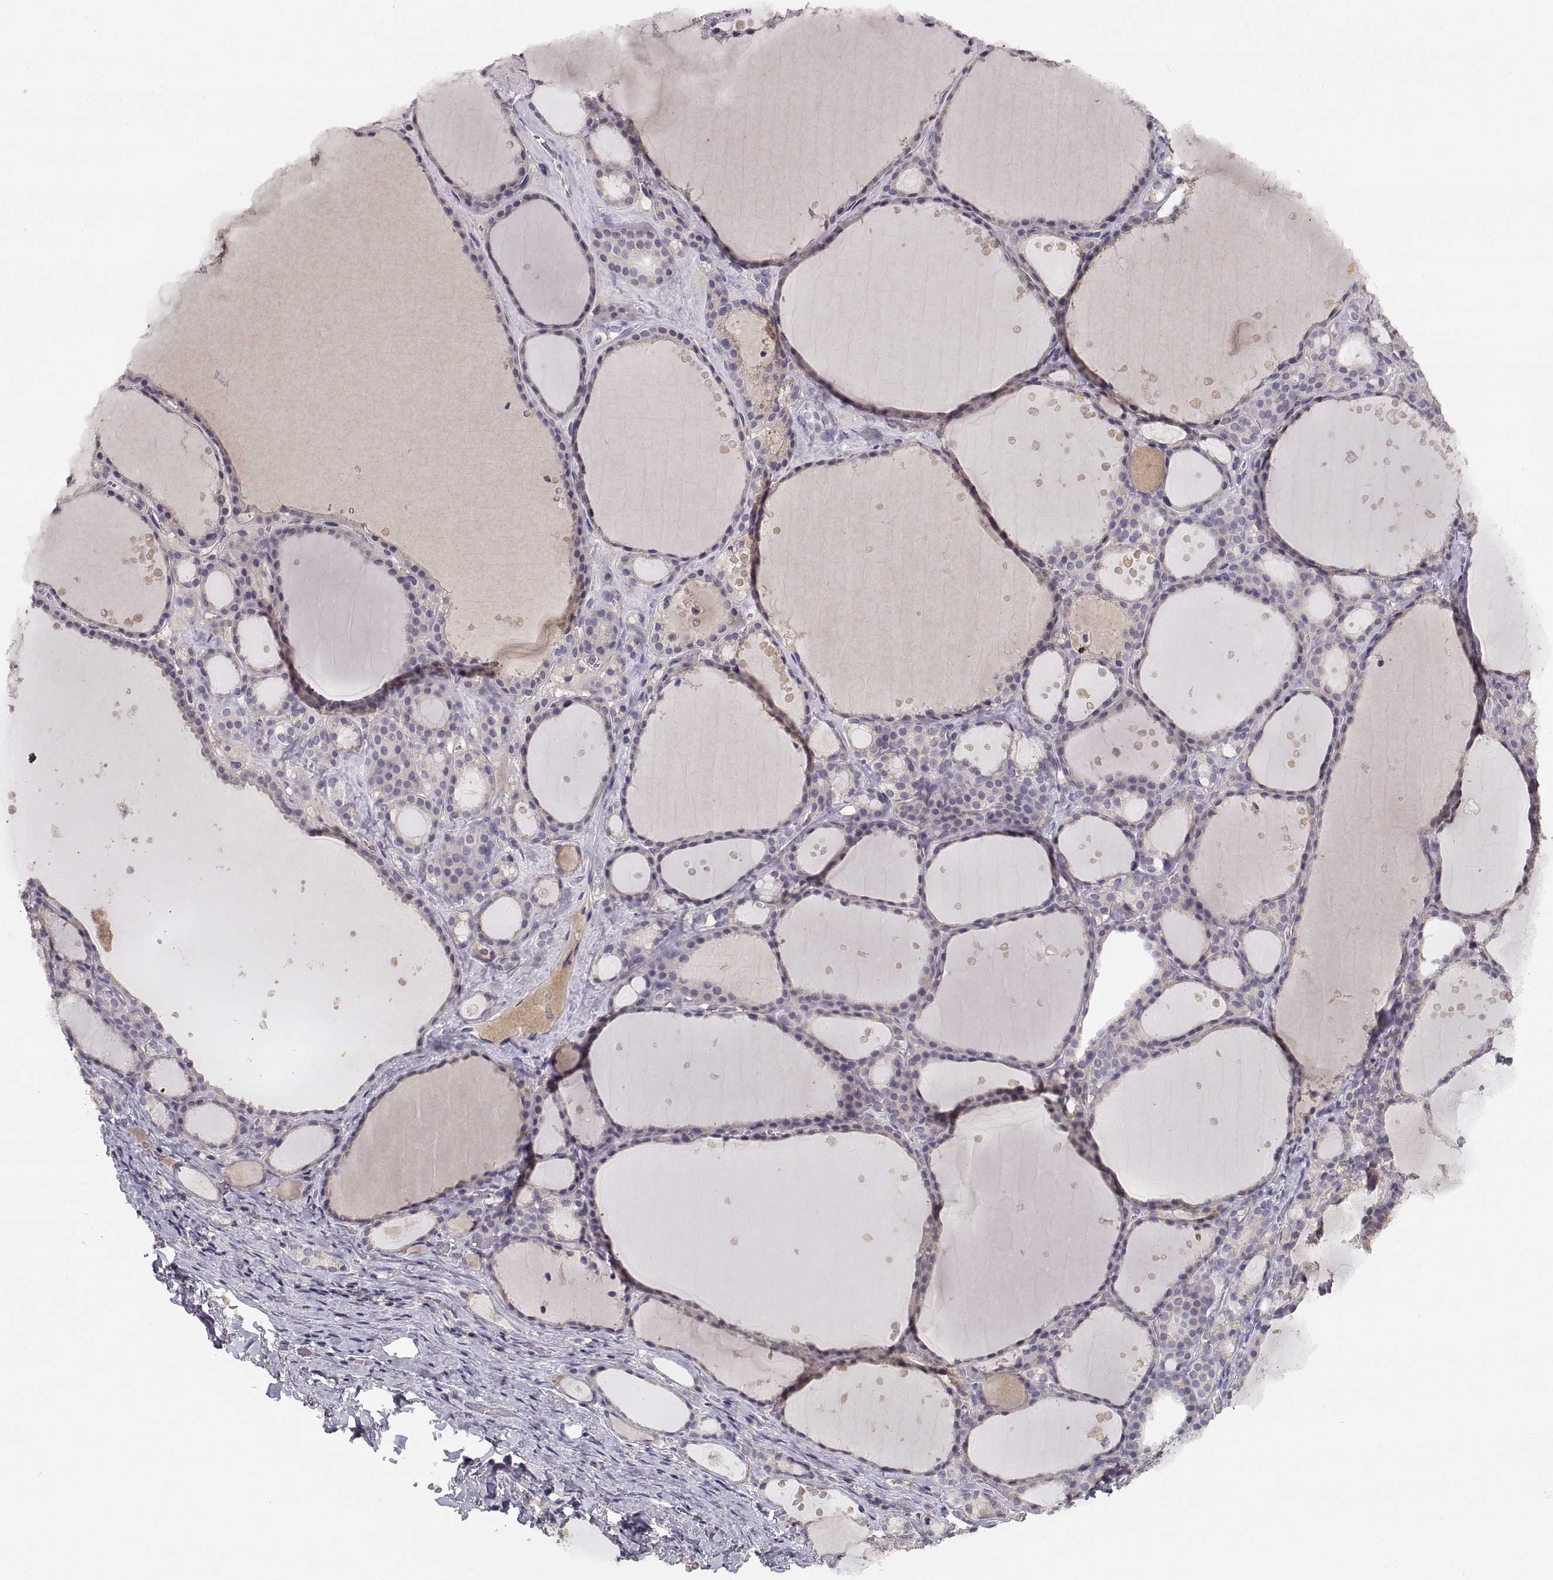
{"staining": {"intensity": "negative", "quantity": "none", "location": "none"}, "tissue": "thyroid gland", "cell_type": "Glandular cells", "image_type": "normal", "snomed": [{"axis": "morphology", "description": "Normal tissue, NOS"}, {"axis": "topography", "description": "Thyroid gland"}], "caption": "Normal thyroid gland was stained to show a protein in brown. There is no significant expression in glandular cells. (Brightfield microscopy of DAB immunohistochemistry at high magnification).", "gene": "NMNAT2", "patient": {"sex": "male", "age": 68}}